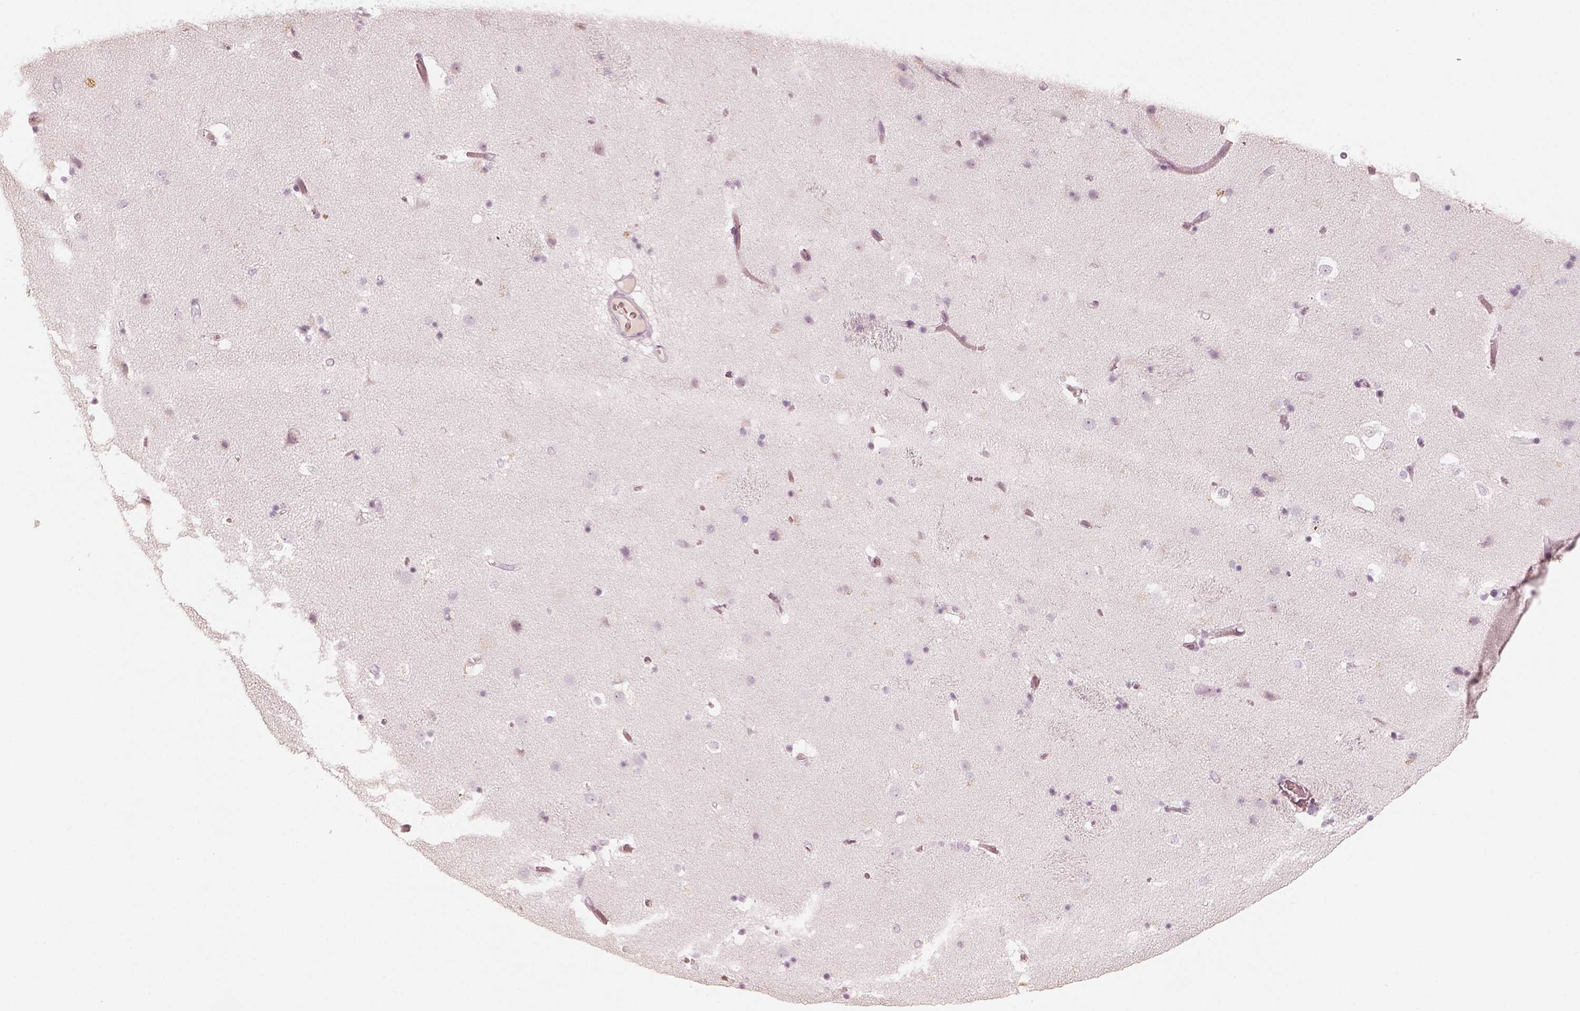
{"staining": {"intensity": "negative", "quantity": "none", "location": "none"}, "tissue": "caudate", "cell_type": "Glial cells", "image_type": "normal", "snomed": [{"axis": "morphology", "description": "Normal tissue, NOS"}, {"axis": "topography", "description": "Lateral ventricle wall"}], "caption": "A high-resolution histopathology image shows immunohistochemistry staining of normal caudate, which displays no significant staining in glial cells.", "gene": "KRT82", "patient": {"sex": "female", "age": 71}}